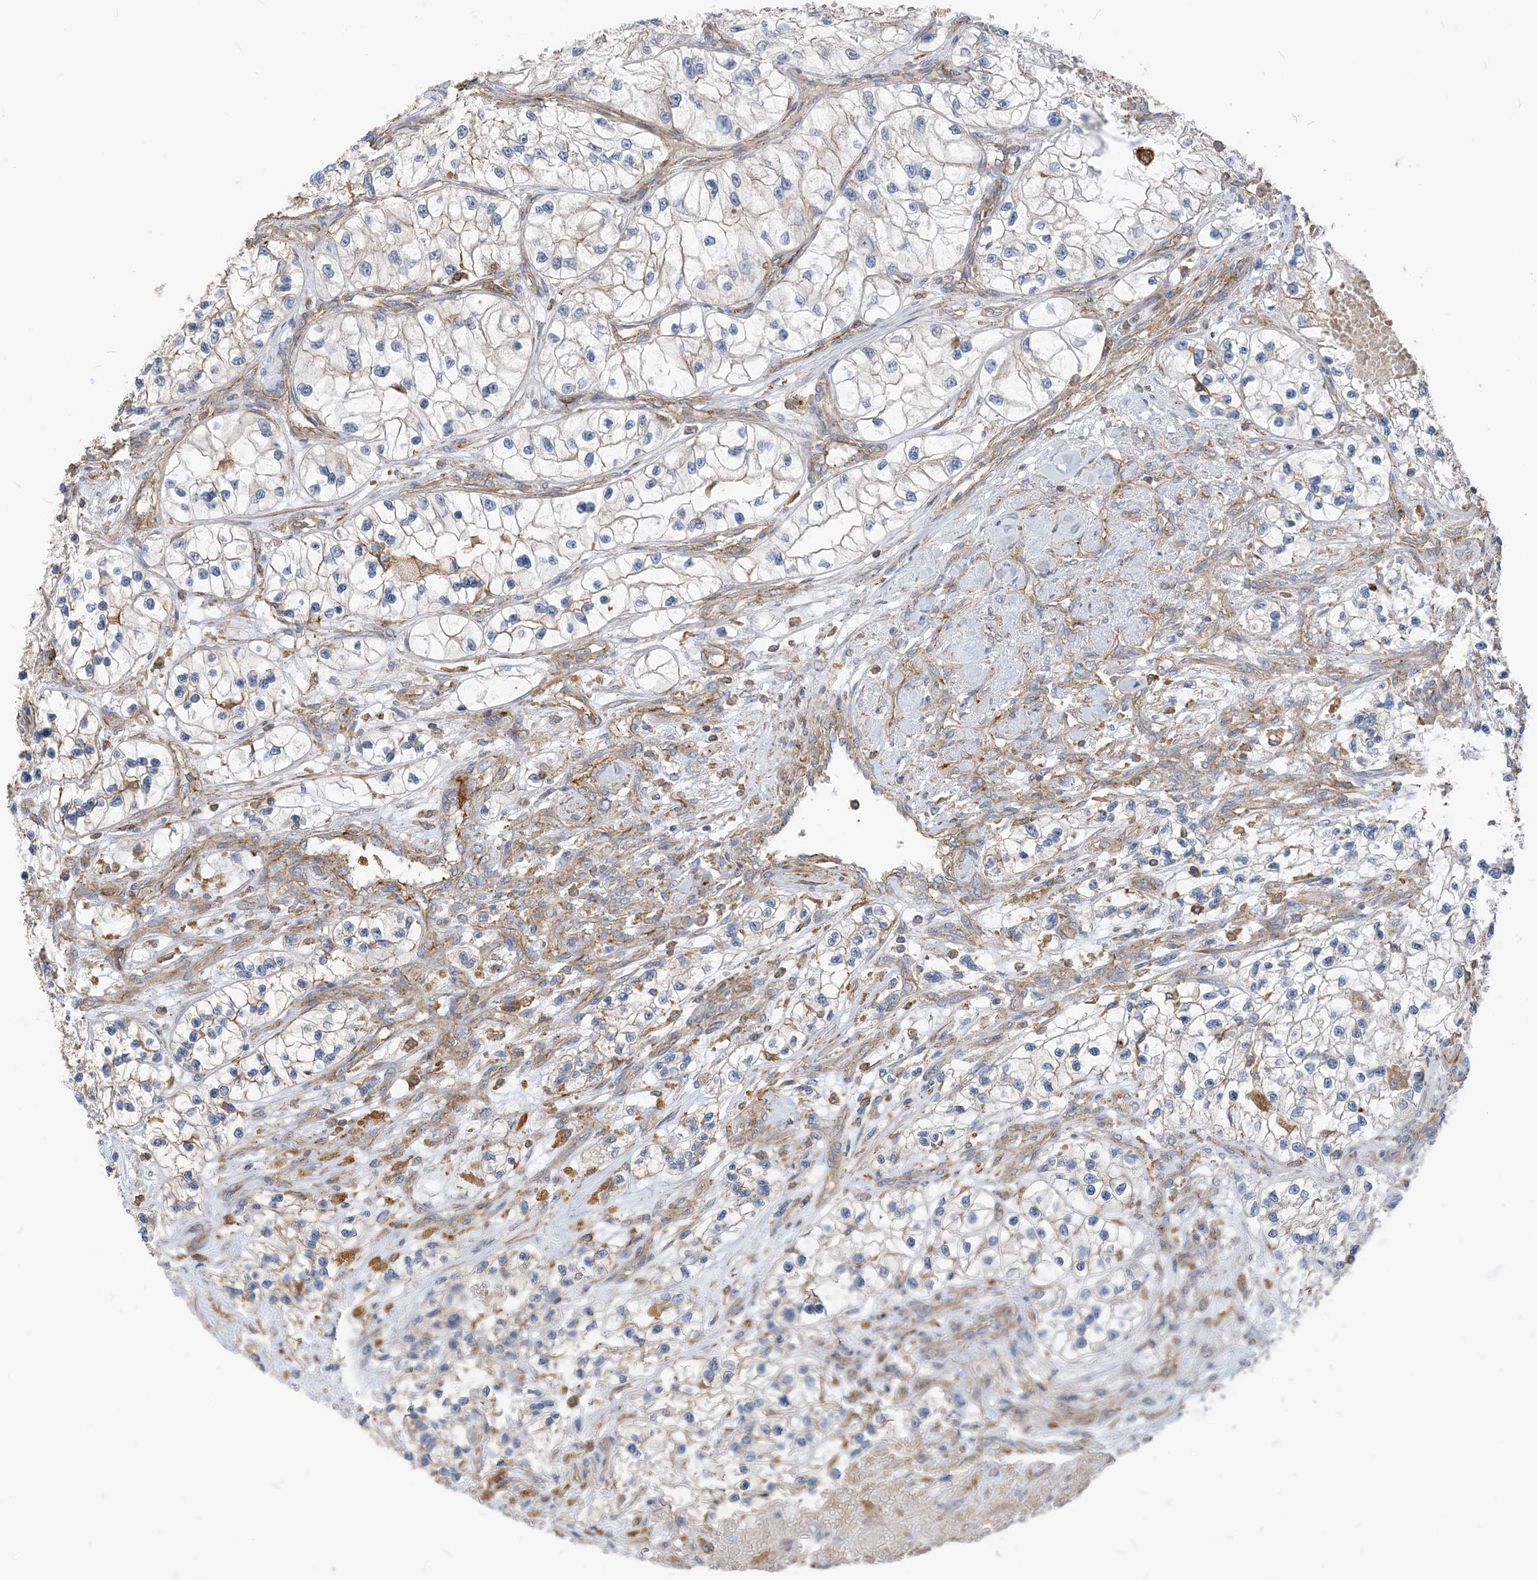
{"staining": {"intensity": "moderate", "quantity": "25%-75%", "location": "cytoplasmic/membranous"}, "tissue": "renal cancer", "cell_type": "Tumor cells", "image_type": "cancer", "snomed": [{"axis": "morphology", "description": "Adenocarcinoma, NOS"}, {"axis": "topography", "description": "Kidney"}], "caption": "Renal adenocarcinoma stained with a brown dye displays moderate cytoplasmic/membranous positive expression in approximately 25%-75% of tumor cells.", "gene": "PARVG", "patient": {"sex": "female", "age": 57}}